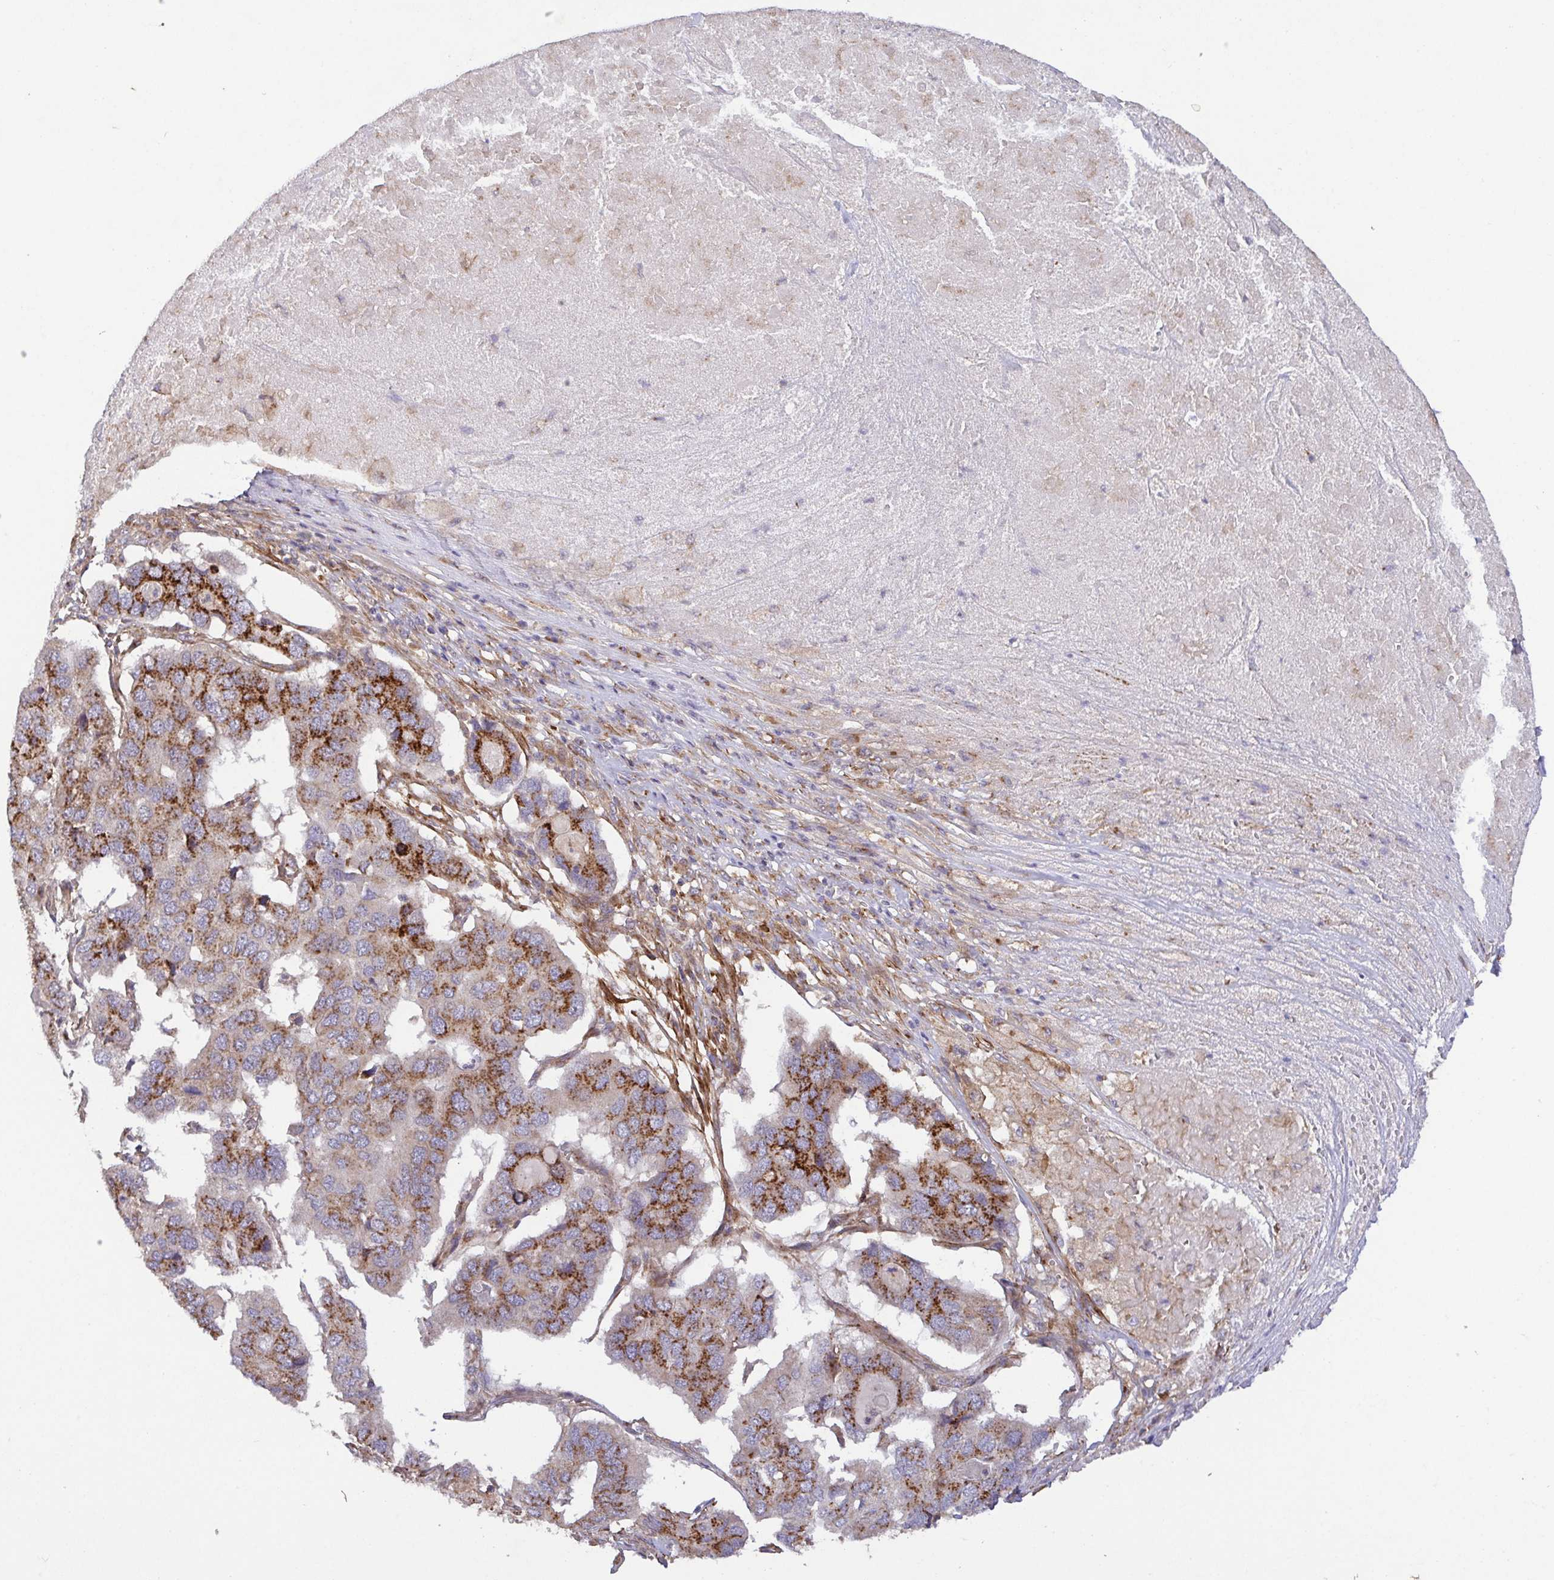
{"staining": {"intensity": "strong", "quantity": "25%-75%", "location": "cytoplasmic/membranous"}, "tissue": "pancreatic cancer", "cell_type": "Tumor cells", "image_type": "cancer", "snomed": [{"axis": "morphology", "description": "Adenocarcinoma, NOS"}, {"axis": "topography", "description": "Pancreas"}], "caption": "Immunohistochemical staining of pancreatic cancer (adenocarcinoma) displays strong cytoplasmic/membranous protein staining in about 25%-75% of tumor cells. Using DAB (brown) and hematoxylin (blue) stains, captured at high magnification using brightfield microscopy.", "gene": "TM9SF4", "patient": {"sex": "male", "age": 50}}